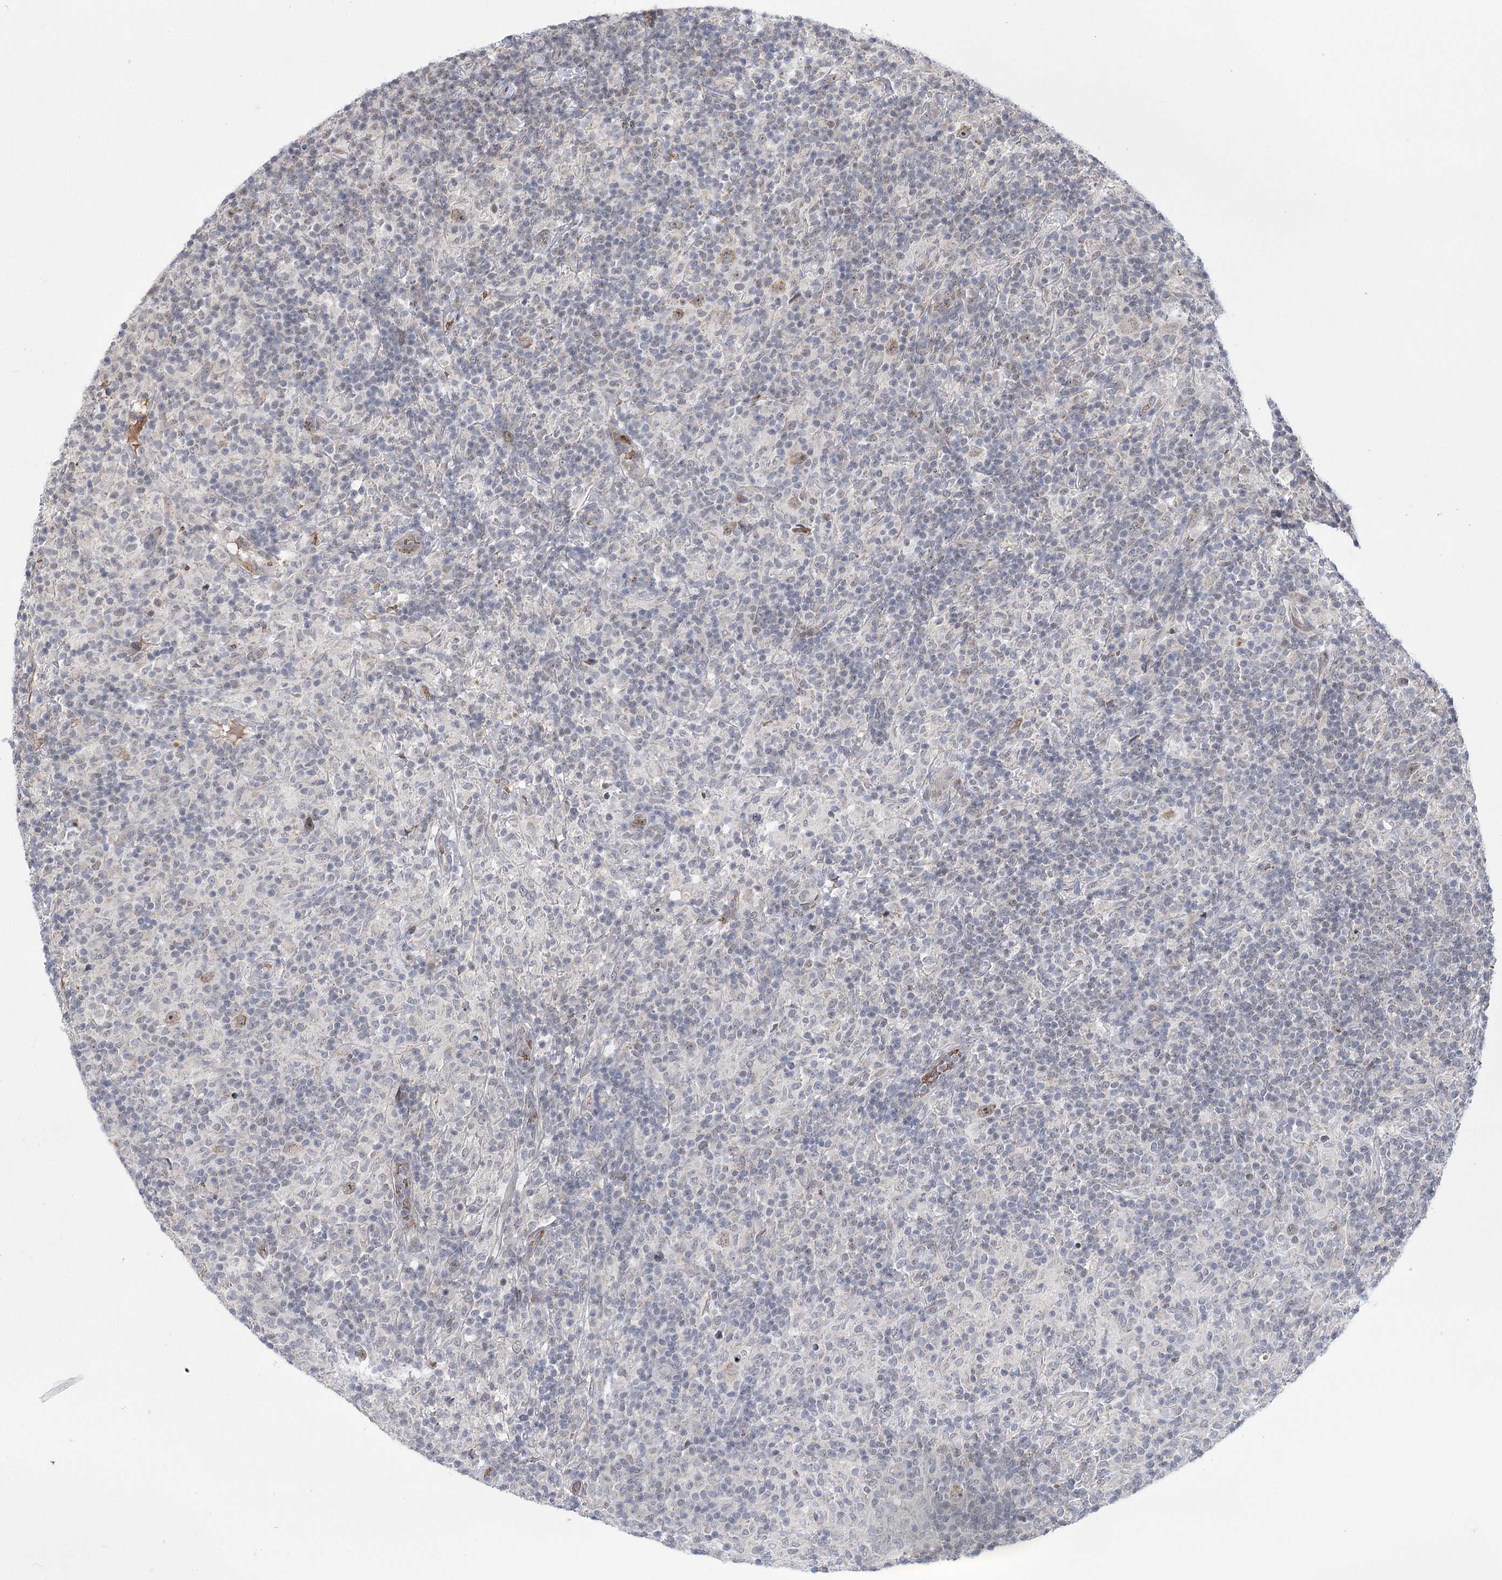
{"staining": {"intensity": "weak", "quantity": ">75%", "location": "nuclear"}, "tissue": "lymphoma", "cell_type": "Tumor cells", "image_type": "cancer", "snomed": [{"axis": "morphology", "description": "Hodgkin's disease, NOS"}, {"axis": "topography", "description": "Lymph node"}], "caption": "Weak nuclear positivity for a protein is seen in about >75% of tumor cells of lymphoma using IHC.", "gene": "NSMCE4A", "patient": {"sex": "male", "age": 70}}